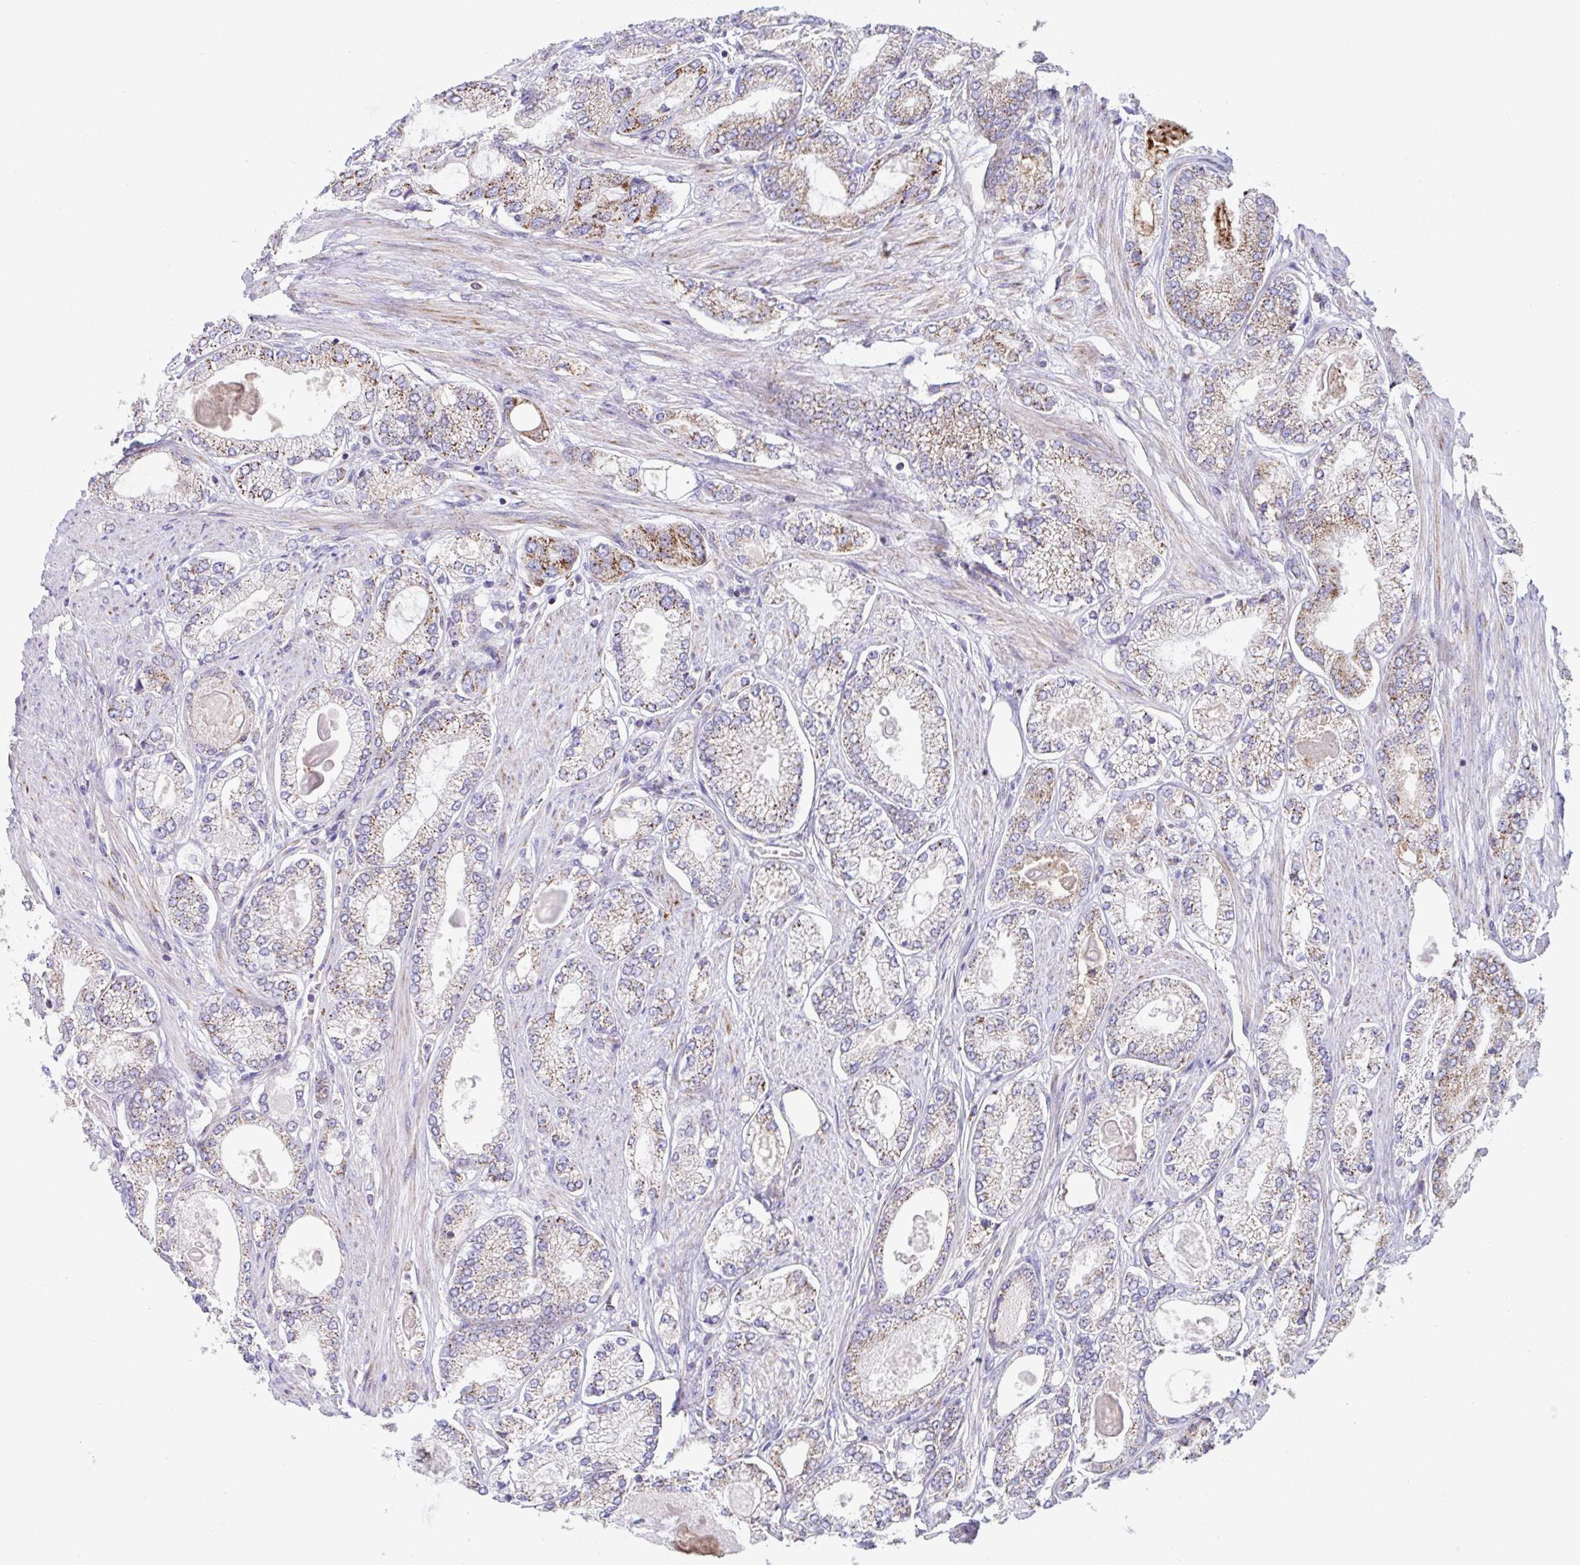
{"staining": {"intensity": "moderate", "quantity": ">75%", "location": "cytoplasmic/membranous"}, "tissue": "prostate cancer", "cell_type": "Tumor cells", "image_type": "cancer", "snomed": [{"axis": "morphology", "description": "Adenocarcinoma, High grade"}, {"axis": "topography", "description": "Prostate"}], "caption": "IHC of human prostate cancer demonstrates medium levels of moderate cytoplasmic/membranous staining in approximately >75% of tumor cells. (DAB (3,3'-diaminobenzidine) = brown stain, brightfield microscopy at high magnification).", "gene": "DOK7", "patient": {"sex": "male", "age": 68}}